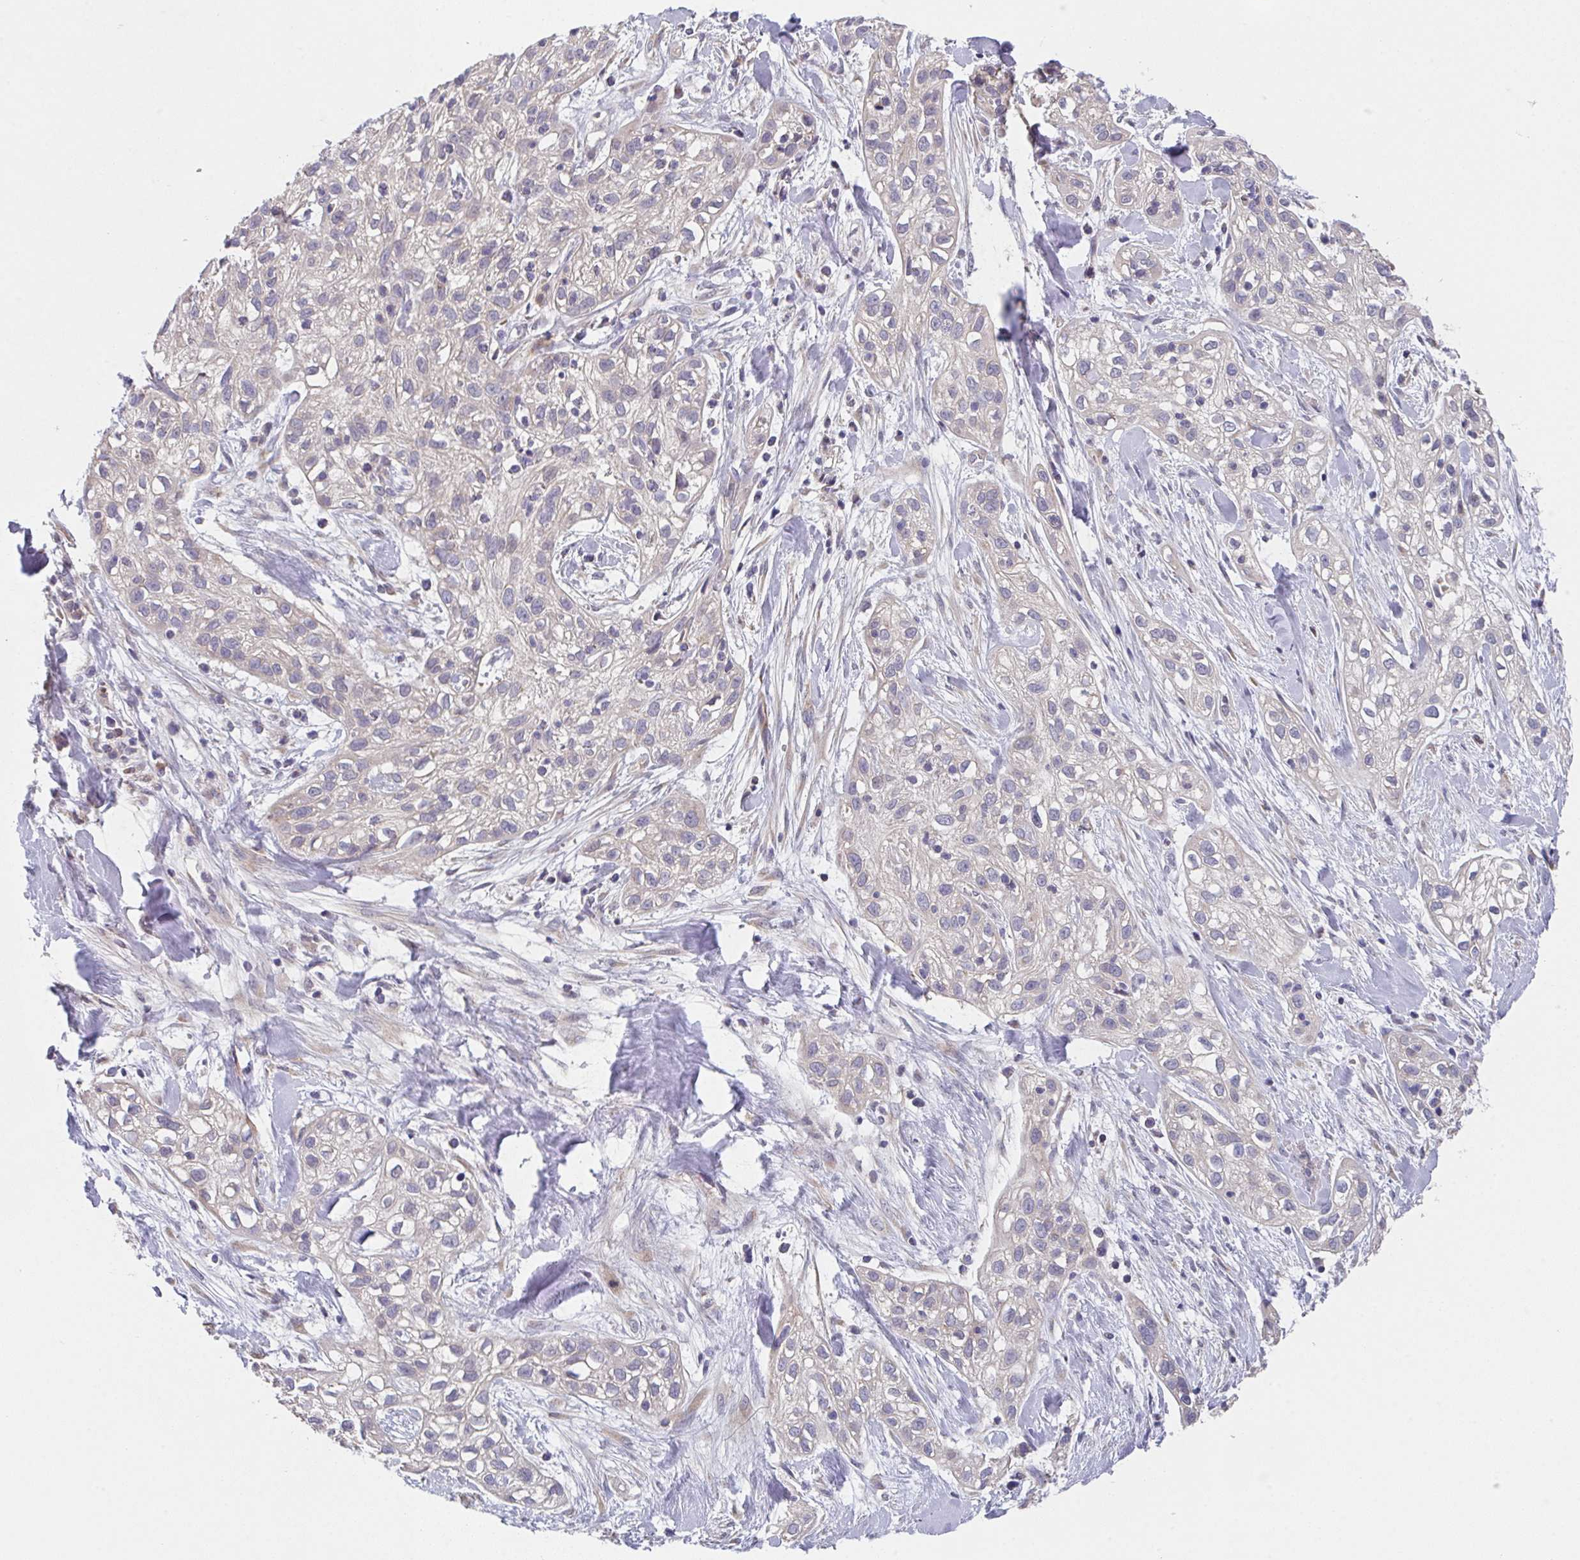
{"staining": {"intensity": "negative", "quantity": "none", "location": "none"}, "tissue": "skin cancer", "cell_type": "Tumor cells", "image_type": "cancer", "snomed": [{"axis": "morphology", "description": "Squamous cell carcinoma, NOS"}, {"axis": "topography", "description": "Skin"}], "caption": "The photomicrograph displays no significant staining in tumor cells of skin cancer (squamous cell carcinoma).", "gene": "TSPAN31", "patient": {"sex": "male", "age": 82}}